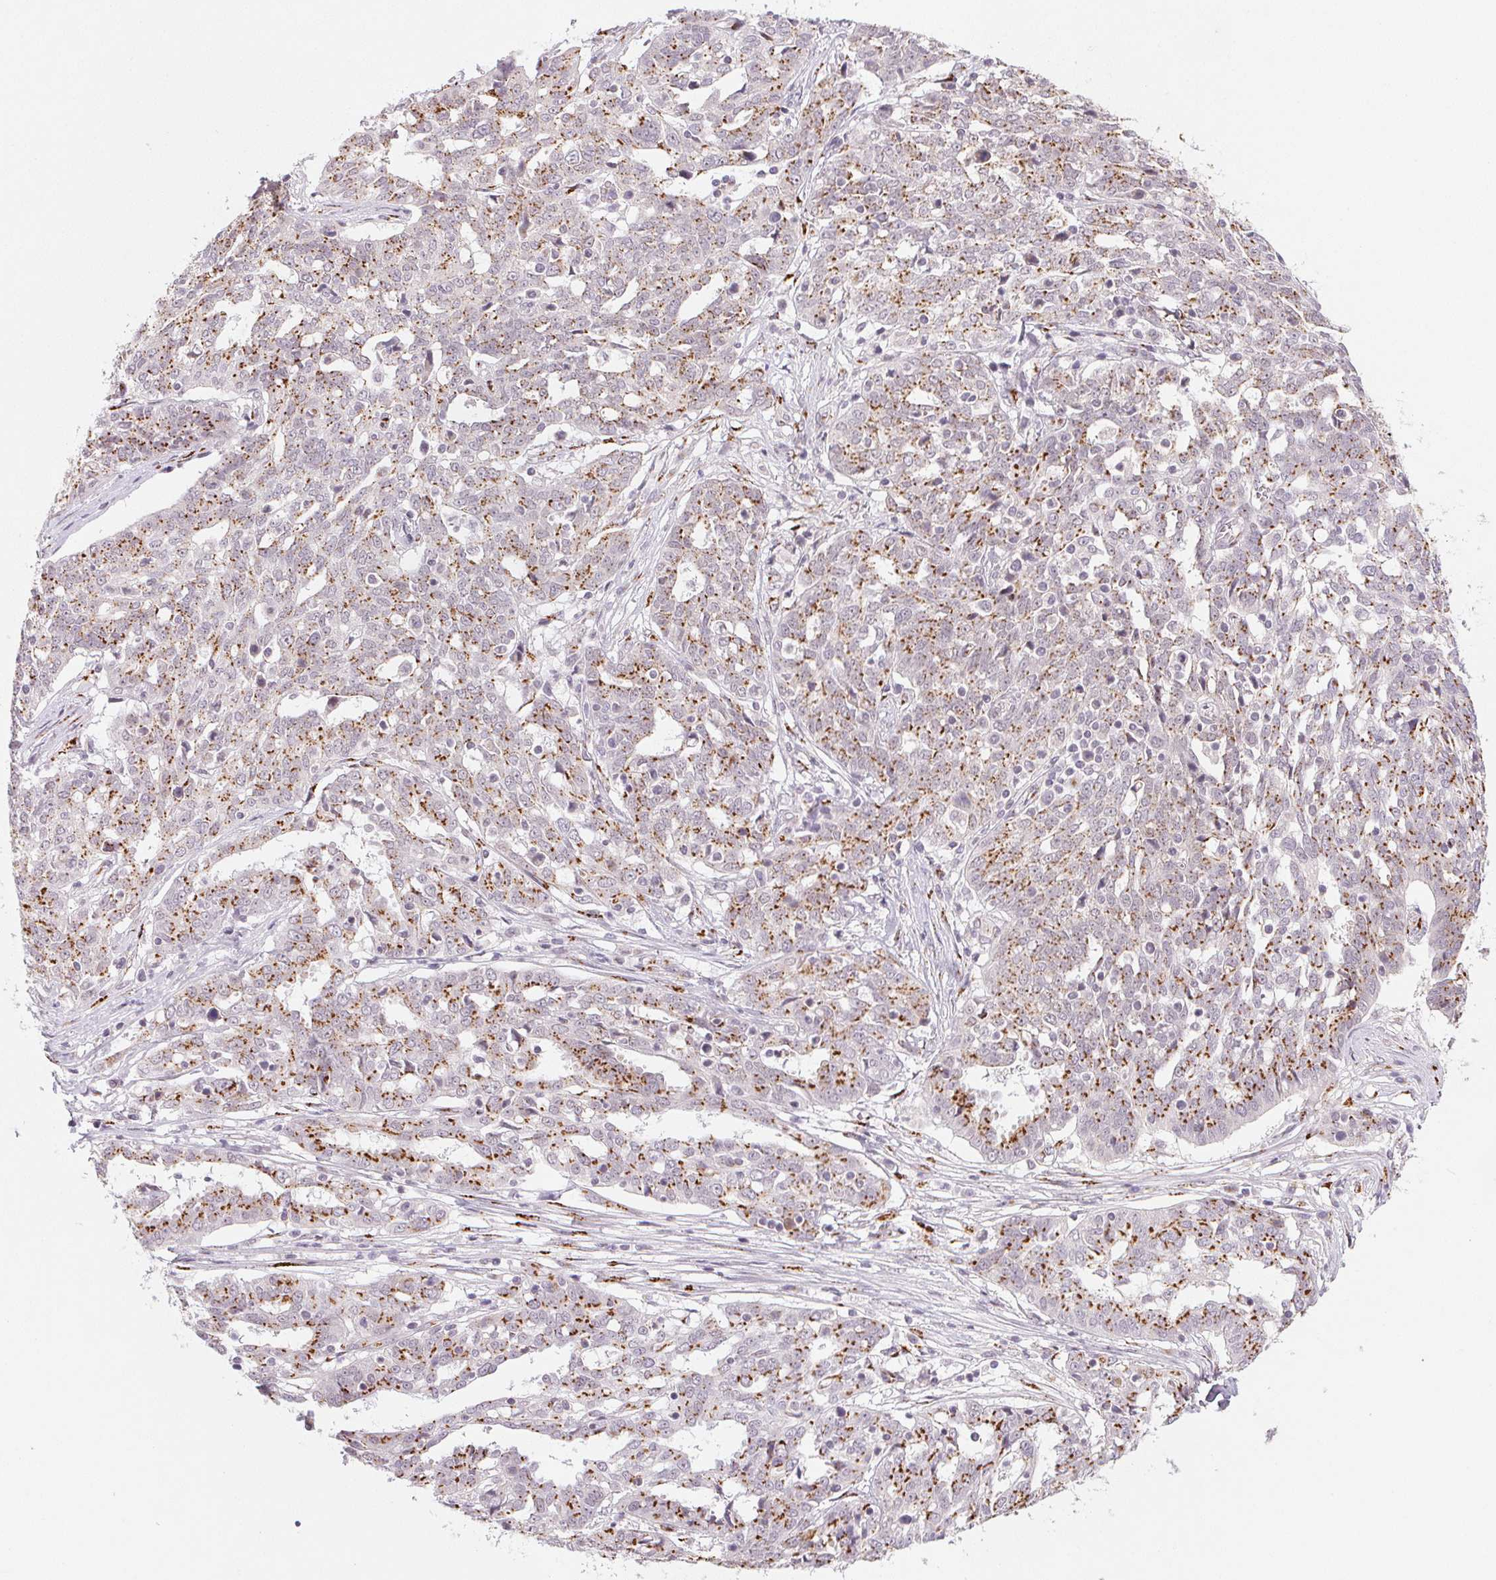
{"staining": {"intensity": "moderate", "quantity": ">75%", "location": "cytoplasmic/membranous"}, "tissue": "ovarian cancer", "cell_type": "Tumor cells", "image_type": "cancer", "snomed": [{"axis": "morphology", "description": "Cystadenocarcinoma, serous, NOS"}, {"axis": "topography", "description": "Ovary"}], "caption": "A photomicrograph showing moderate cytoplasmic/membranous positivity in approximately >75% of tumor cells in ovarian serous cystadenocarcinoma, as visualized by brown immunohistochemical staining.", "gene": "RAB22A", "patient": {"sex": "female", "age": 67}}